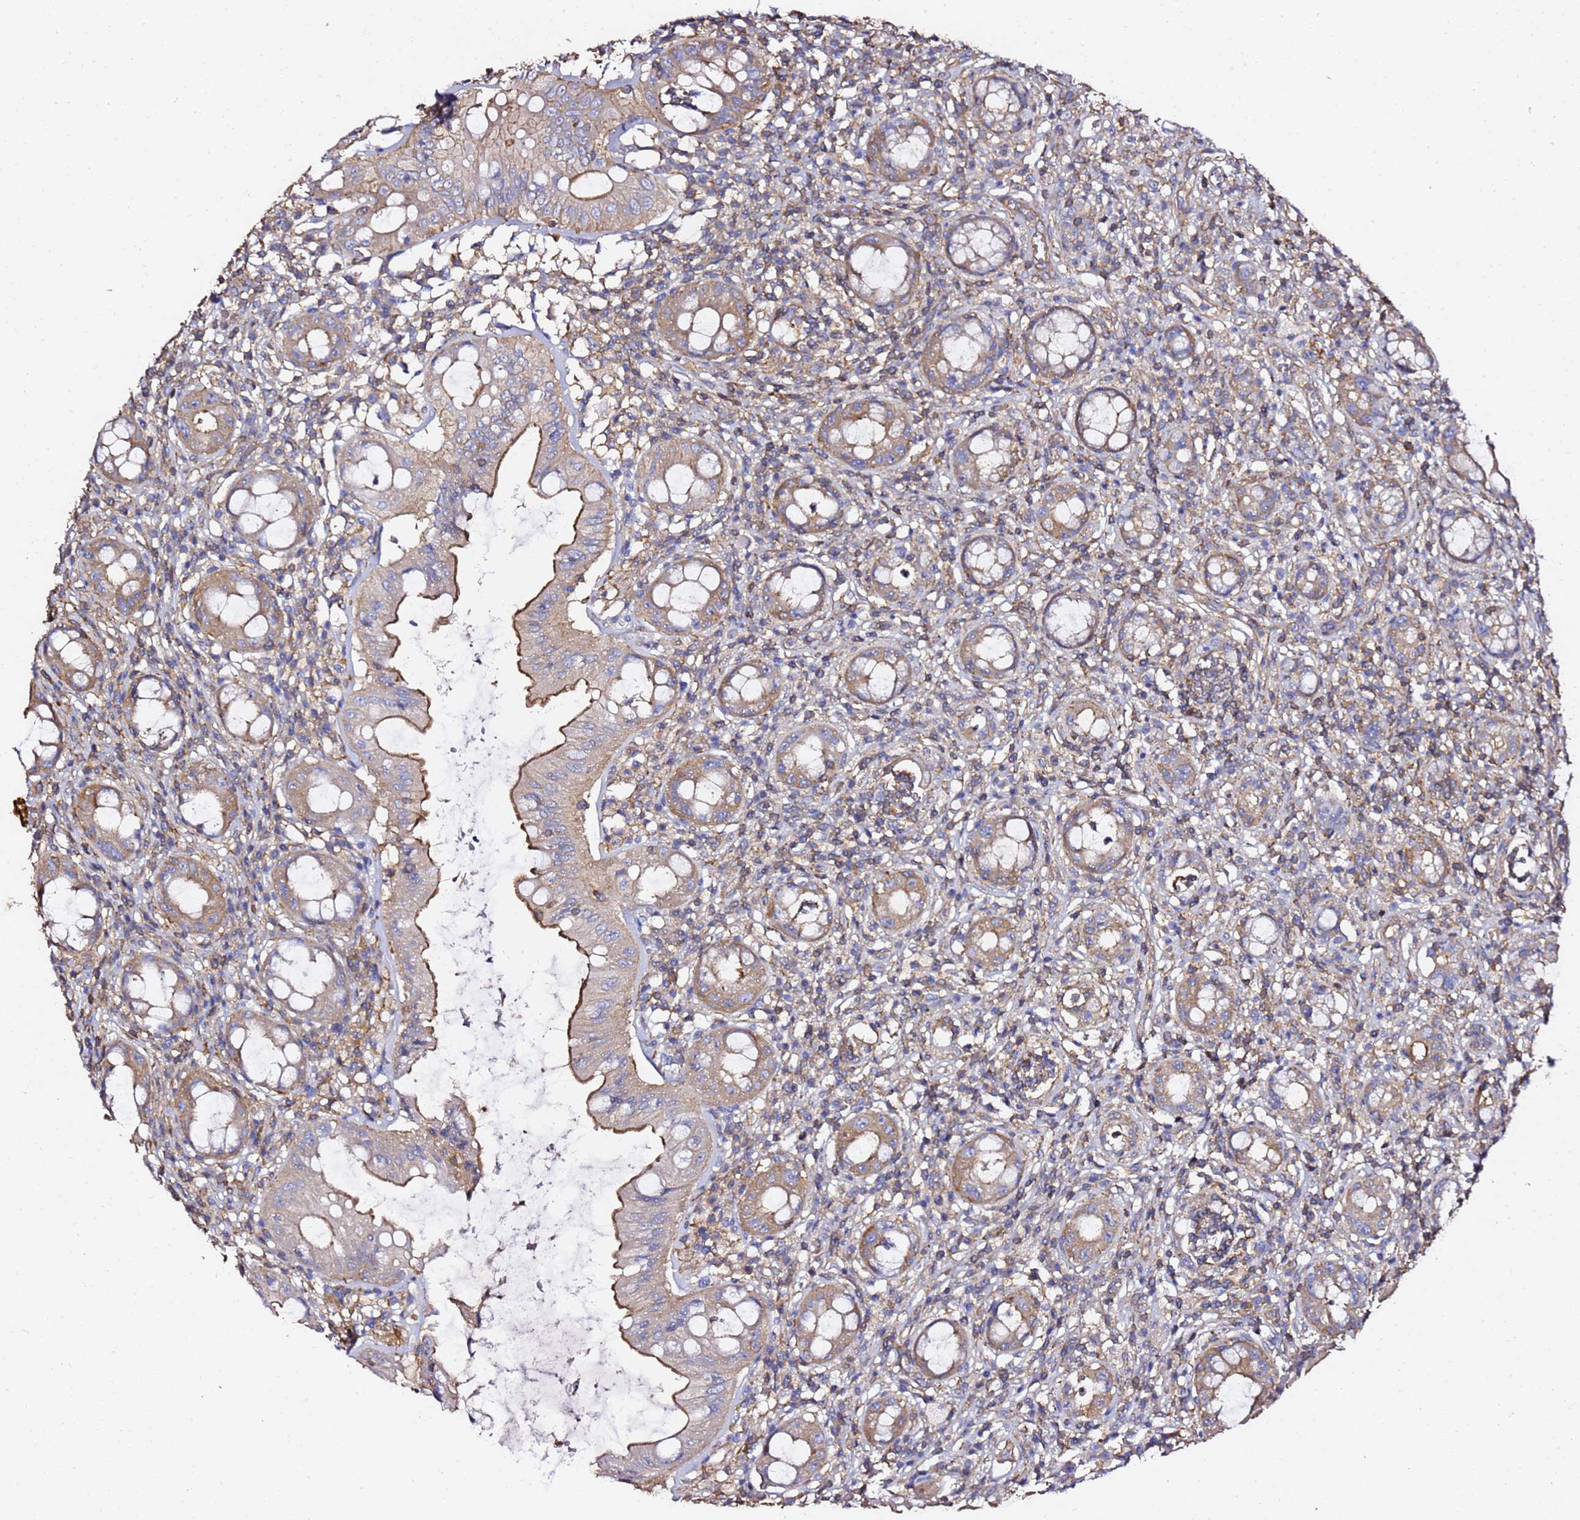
{"staining": {"intensity": "moderate", "quantity": ">75%", "location": "cytoplasmic/membranous"}, "tissue": "rectum", "cell_type": "Glandular cells", "image_type": "normal", "snomed": [{"axis": "morphology", "description": "Normal tissue, NOS"}, {"axis": "topography", "description": "Rectum"}], "caption": "A micrograph showing moderate cytoplasmic/membranous positivity in approximately >75% of glandular cells in normal rectum, as visualized by brown immunohistochemical staining.", "gene": "ZFP36L2", "patient": {"sex": "female", "age": 57}}